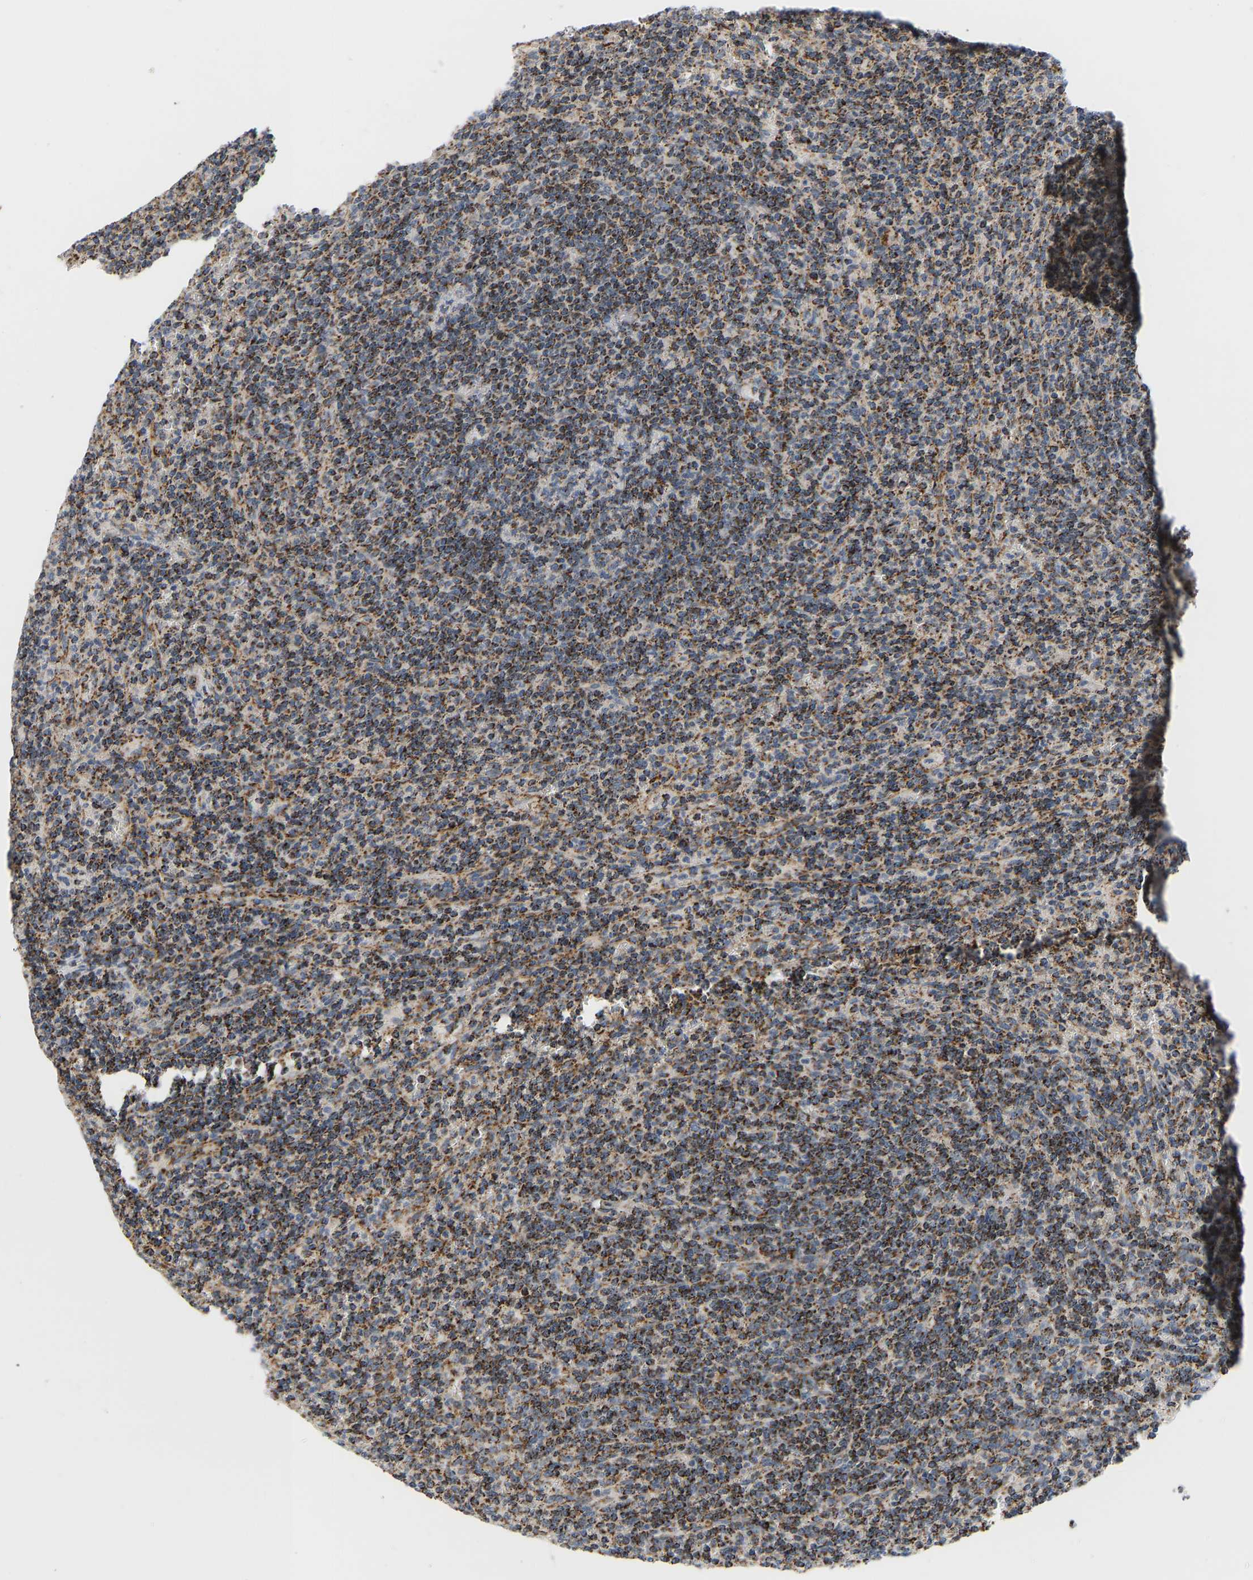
{"staining": {"intensity": "strong", "quantity": ">75%", "location": "cytoplasmic/membranous"}, "tissue": "lymphoma", "cell_type": "Tumor cells", "image_type": "cancer", "snomed": [{"axis": "morphology", "description": "Malignant lymphoma, non-Hodgkin's type, Low grade"}, {"axis": "topography", "description": "Spleen"}], "caption": "The micrograph reveals a brown stain indicating the presence of a protein in the cytoplasmic/membranous of tumor cells in low-grade malignant lymphoma, non-Hodgkin's type.", "gene": "GPSM2", "patient": {"sex": "female", "age": 50}}